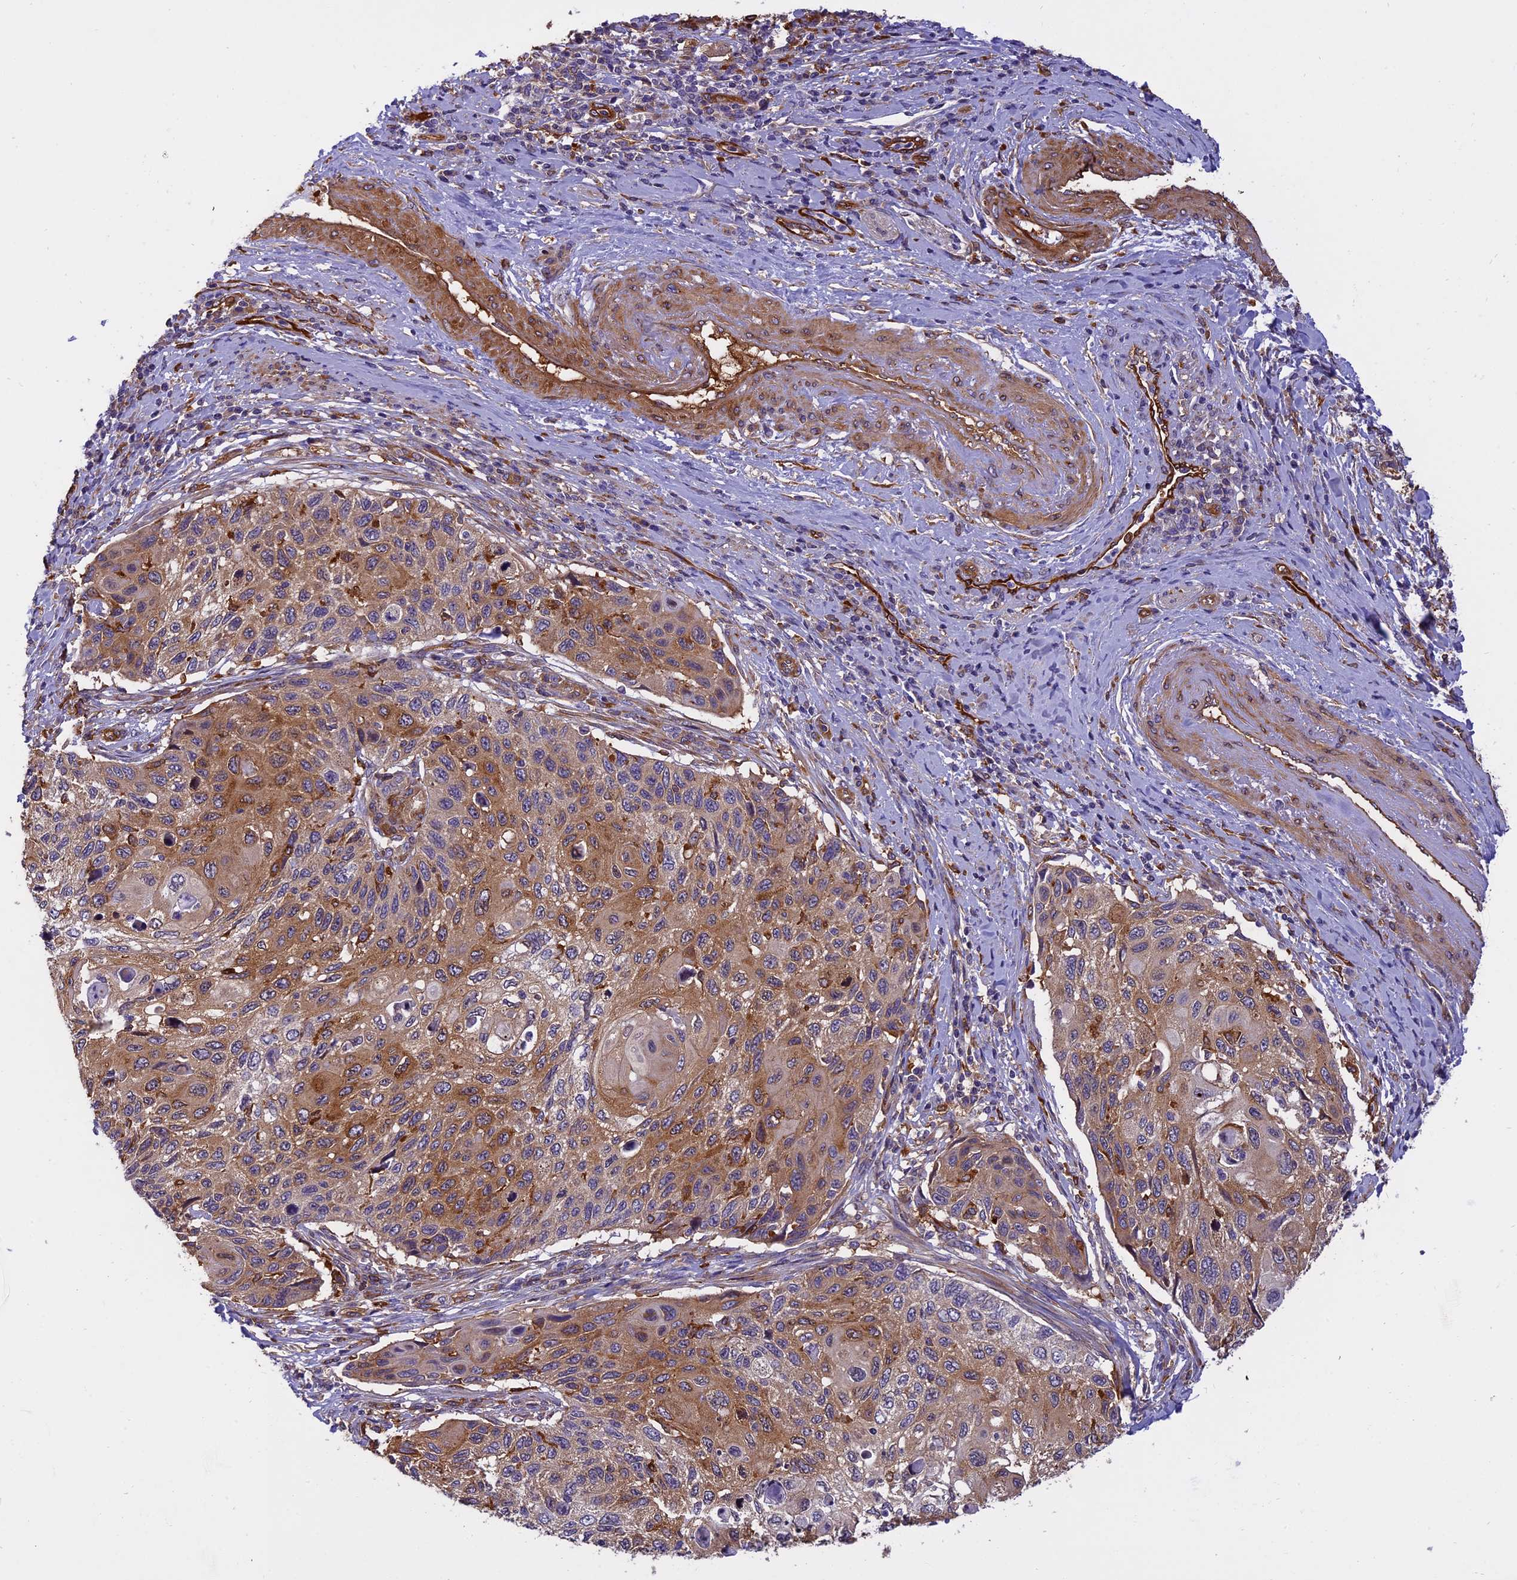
{"staining": {"intensity": "moderate", "quantity": ">75%", "location": "cytoplasmic/membranous"}, "tissue": "cervical cancer", "cell_type": "Tumor cells", "image_type": "cancer", "snomed": [{"axis": "morphology", "description": "Squamous cell carcinoma, NOS"}, {"axis": "topography", "description": "Cervix"}], "caption": "Moderate cytoplasmic/membranous protein expression is appreciated in about >75% of tumor cells in cervical cancer (squamous cell carcinoma). (brown staining indicates protein expression, while blue staining denotes nuclei).", "gene": "EHBP1L1", "patient": {"sex": "female", "age": 70}}